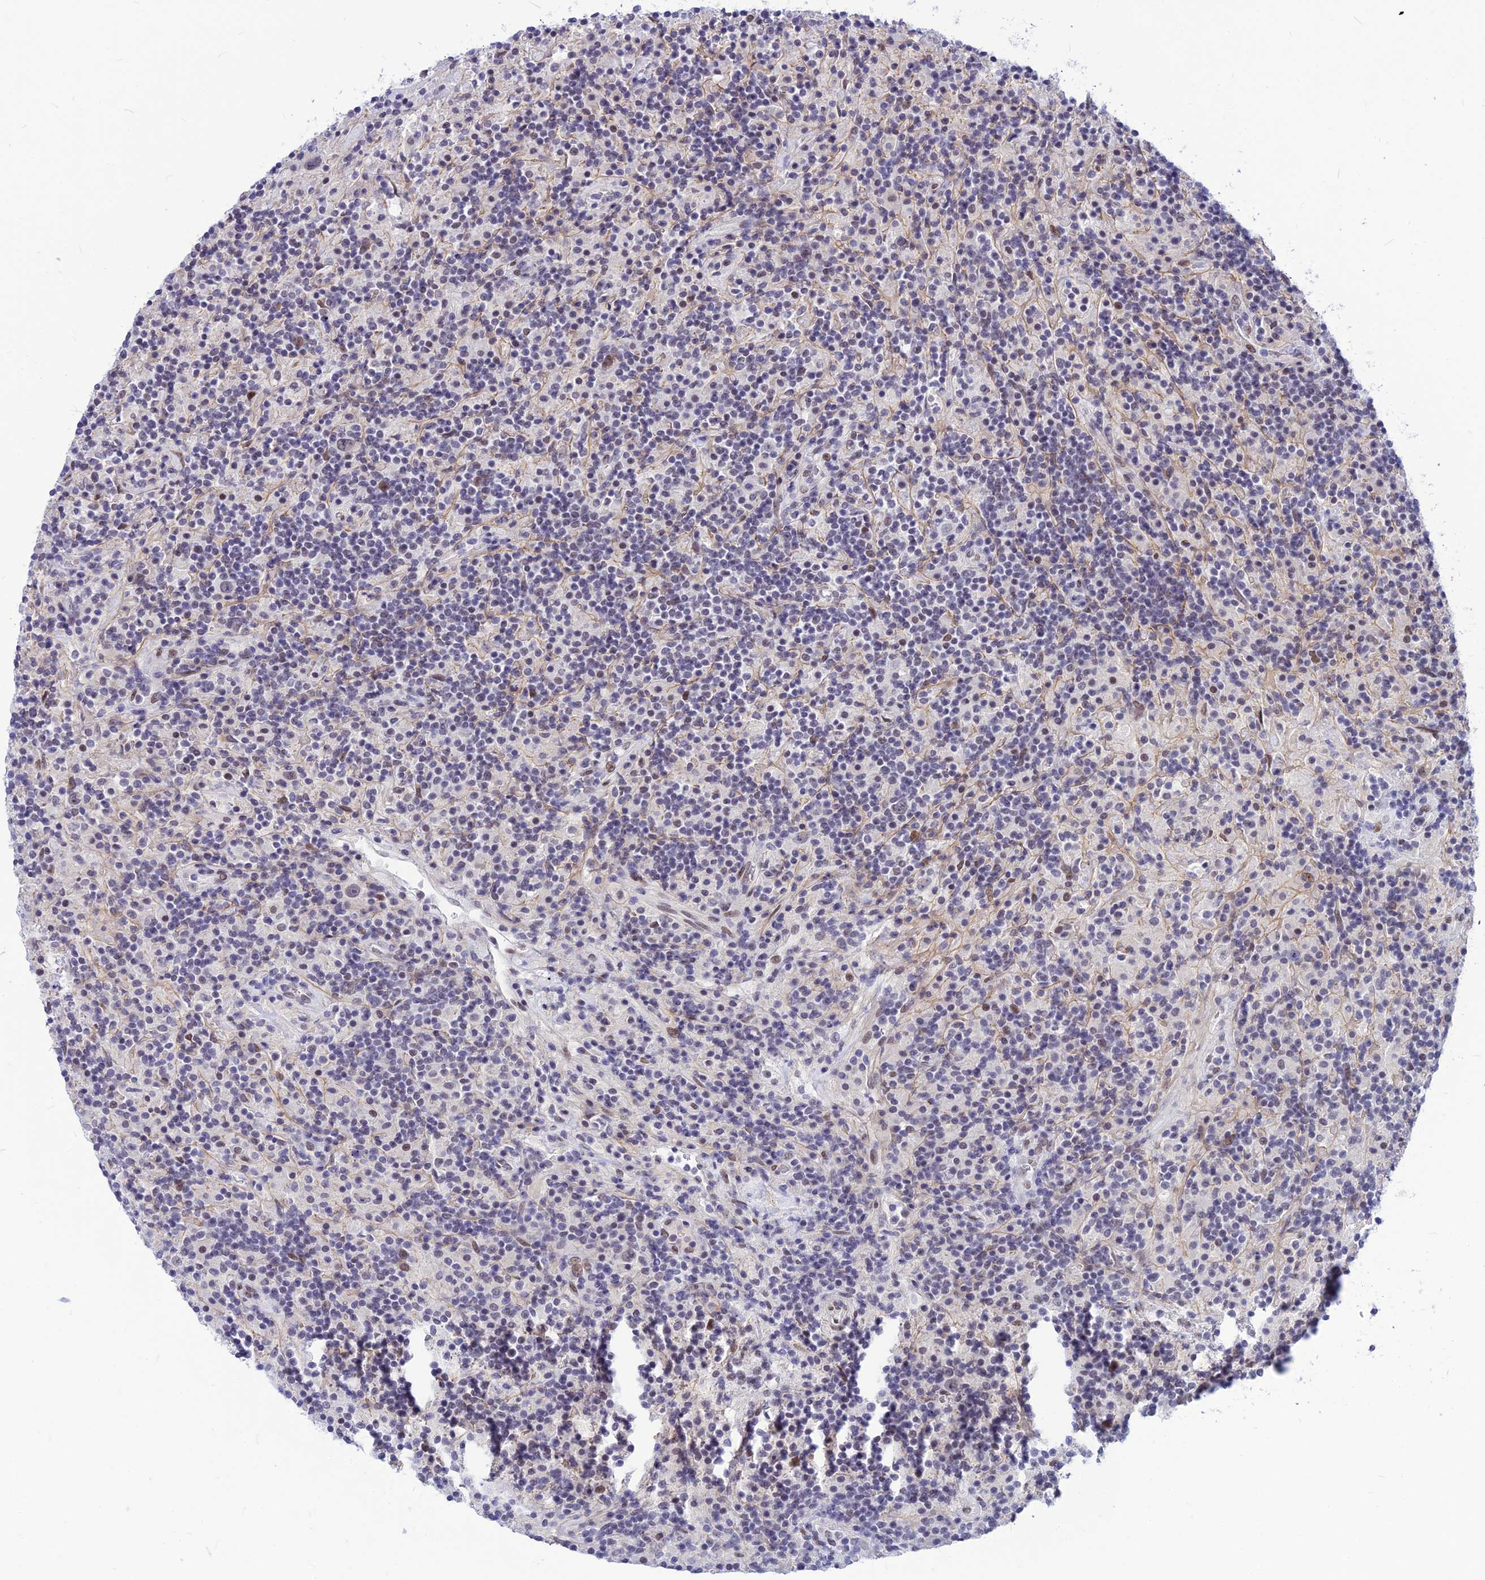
{"staining": {"intensity": "moderate", "quantity": "25%-75%", "location": "nuclear"}, "tissue": "lymphoma", "cell_type": "Tumor cells", "image_type": "cancer", "snomed": [{"axis": "morphology", "description": "Hodgkin's disease, NOS"}, {"axis": "topography", "description": "Lymph node"}], "caption": "Immunohistochemical staining of human lymphoma reveals moderate nuclear protein expression in about 25%-75% of tumor cells.", "gene": "KCTD13", "patient": {"sex": "male", "age": 70}}